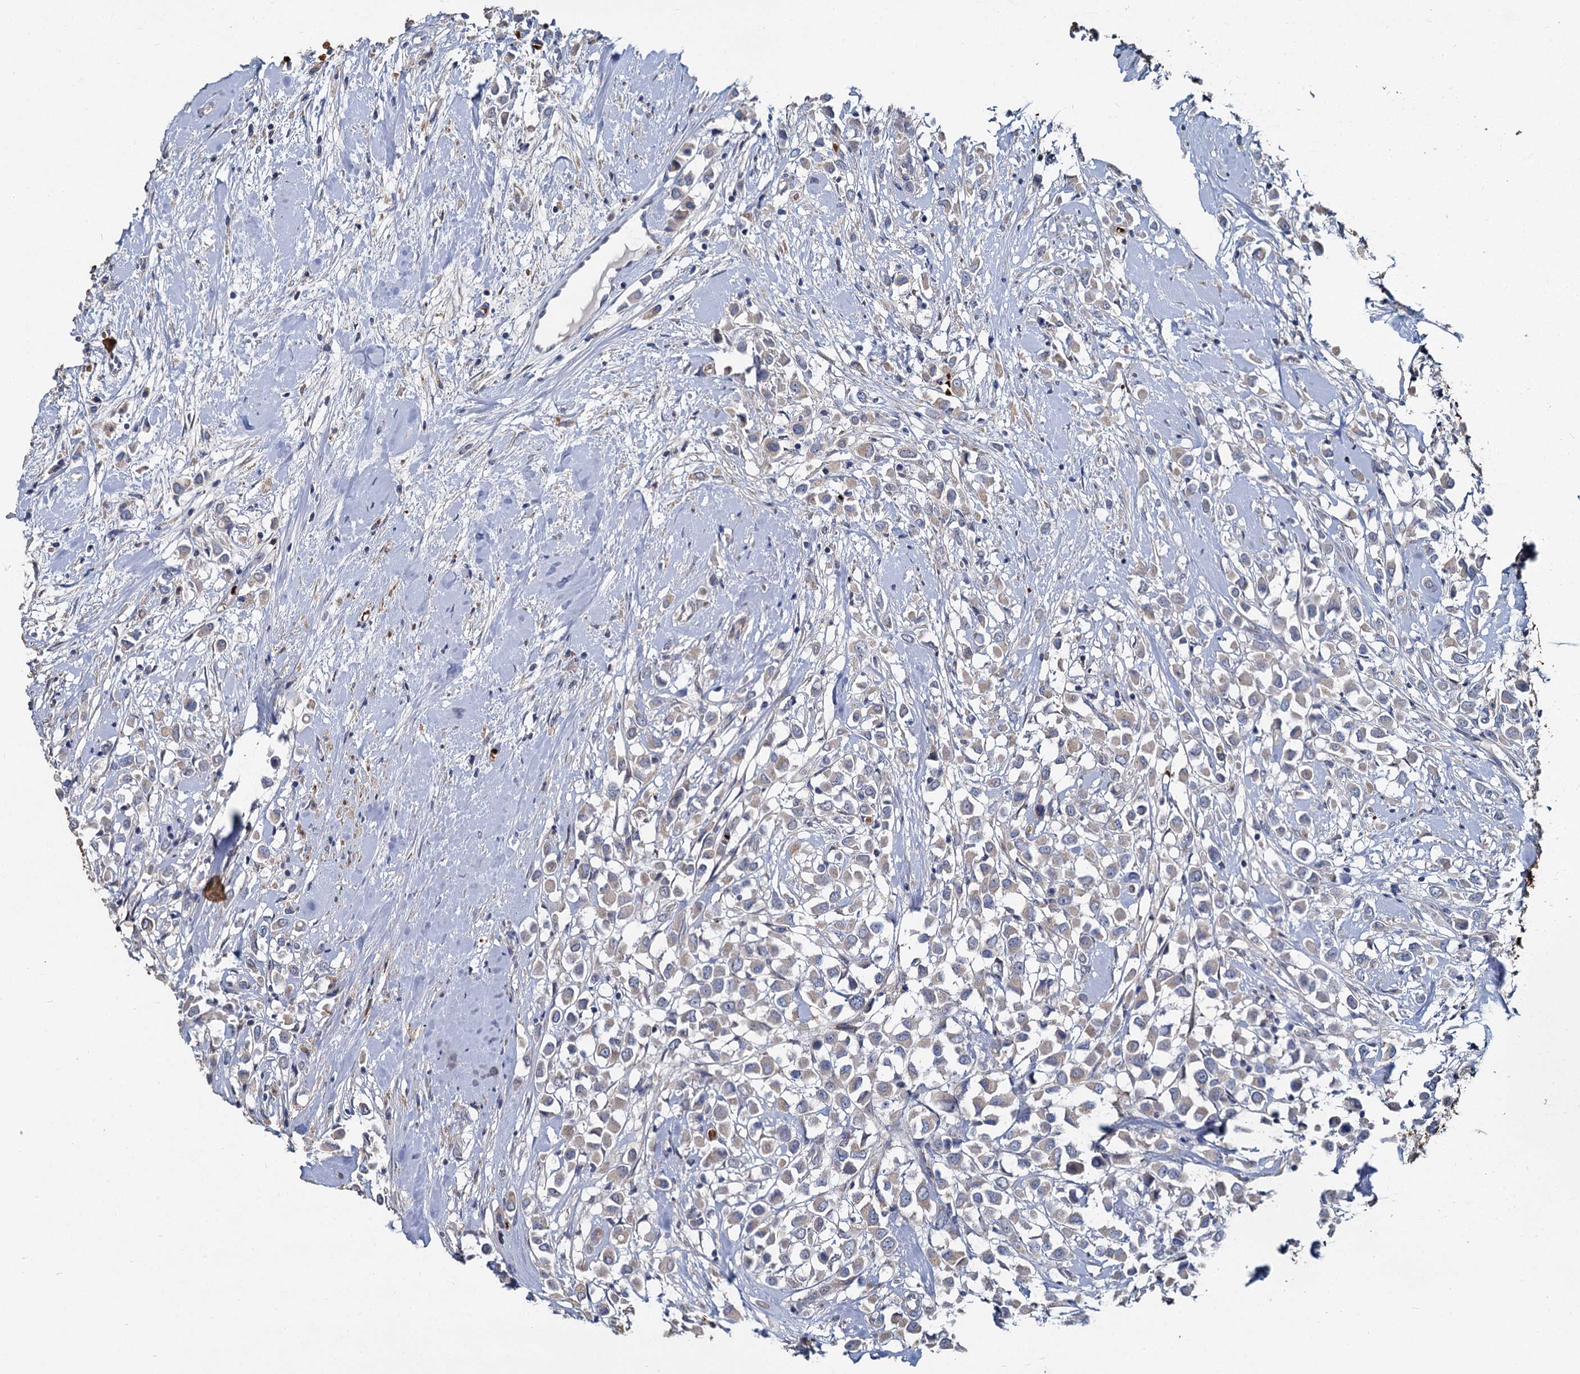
{"staining": {"intensity": "negative", "quantity": "none", "location": "none"}, "tissue": "breast cancer", "cell_type": "Tumor cells", "image_type": "cancer", "snomed": [{"axis": "morphology", "description": "Duct carcinoma"}, {"axis": "topography", "description": "Breast"}], "caption": "Tumor cells are negative for protein expression in human breast cancer.", "gene": "TCTN2", "patient": {"sex": "female", "age": 87}}